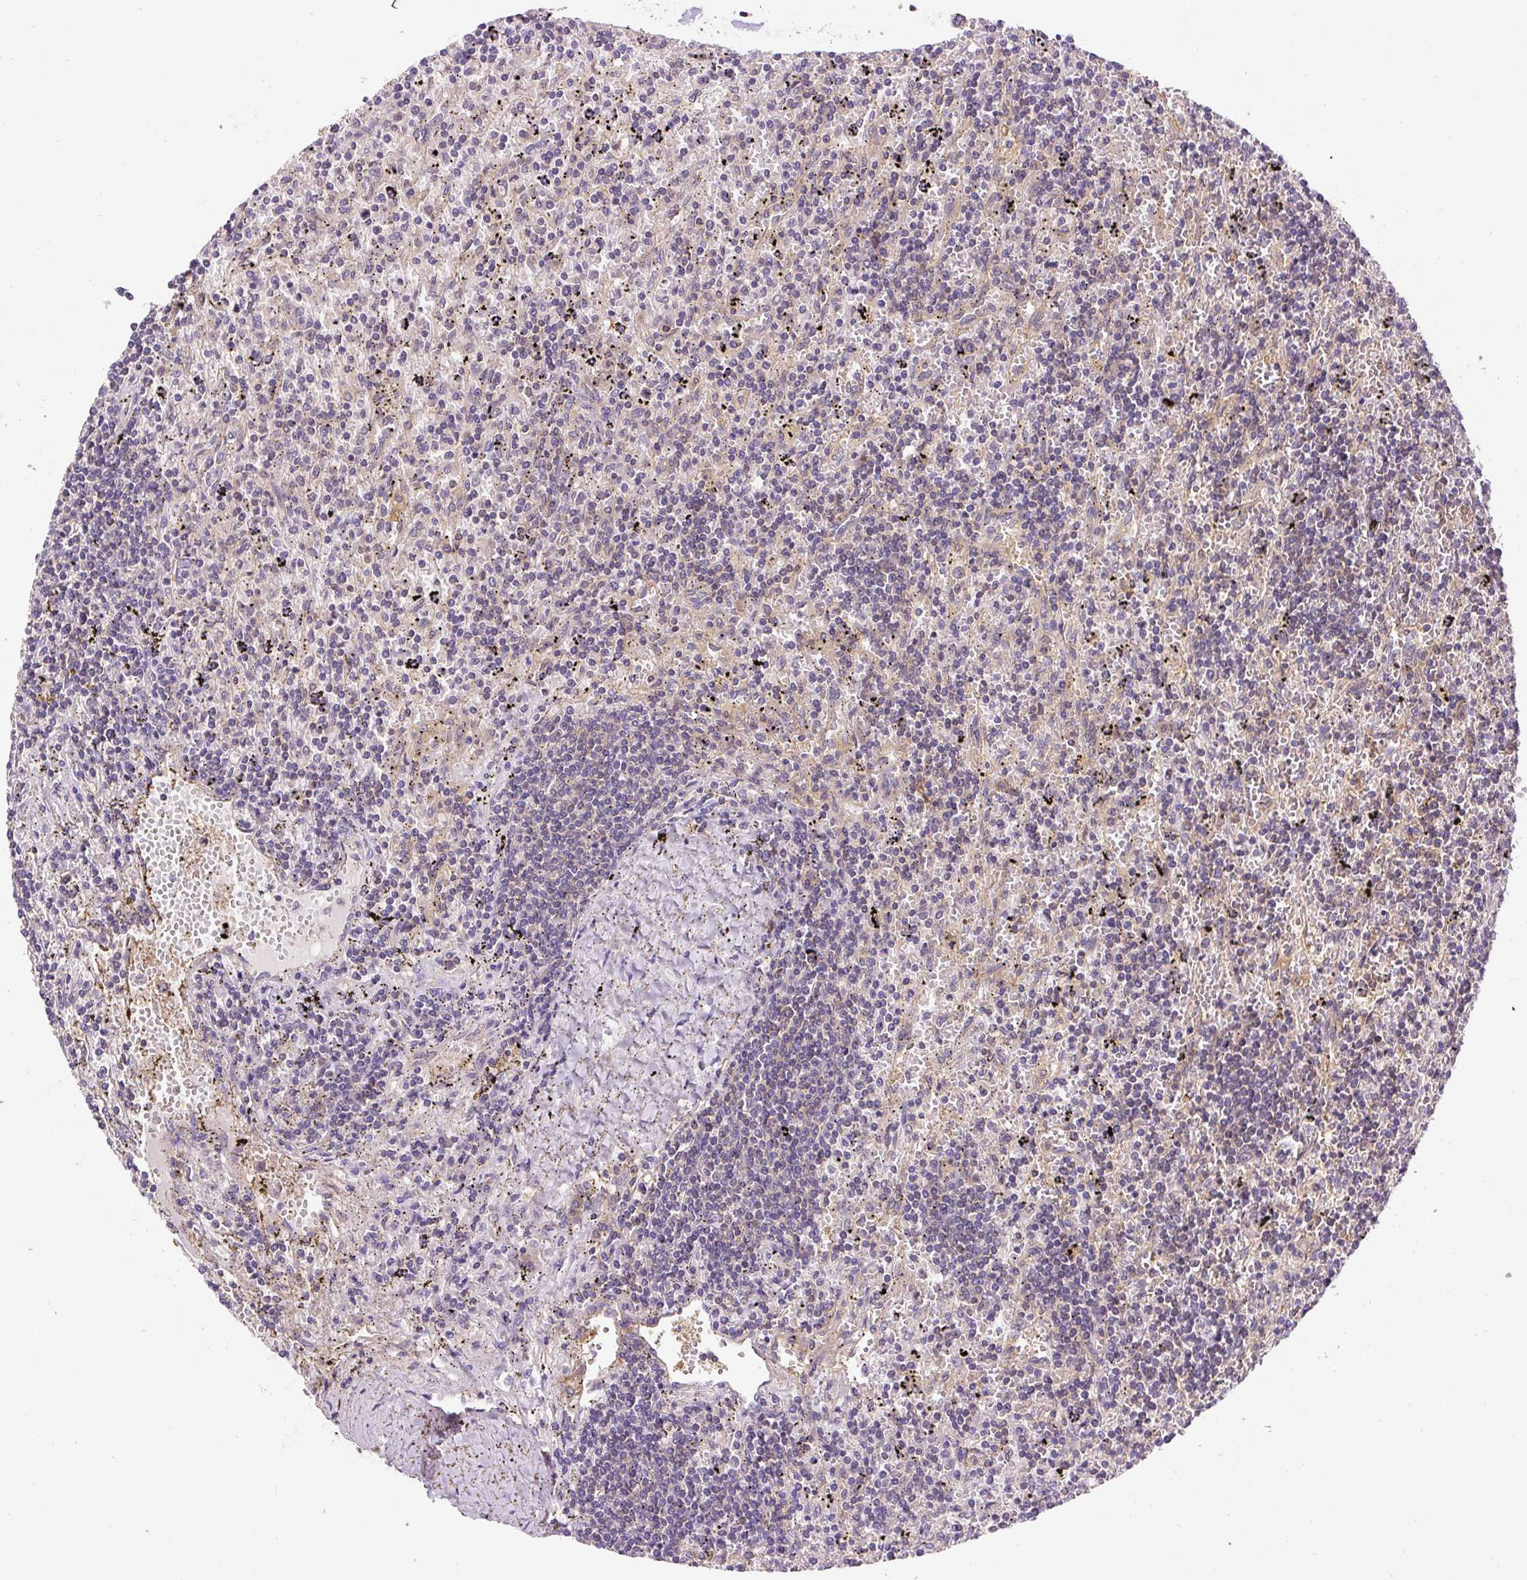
{"staining": {"intensity": "negative", "quantity": "none", "location": "none"}, "tissue": "lymphoma", "cell_type": "Tumor cells", "image_type": "cancer", "snomed": [{"axis": "morphology", "description": "Malignant lymphoma, non-Hodgkin's type, Low grade"}, {"axis": "topography", "description": "Spleen"}], "caption": "Malignant lymphoma, non-Hodgkin's type (low-grade) stained for a protein using immunohistochemistry reveals no expression tumor cells.", "gene": "CCDC28A", "patient": {"sex": "male", "age": 76}}